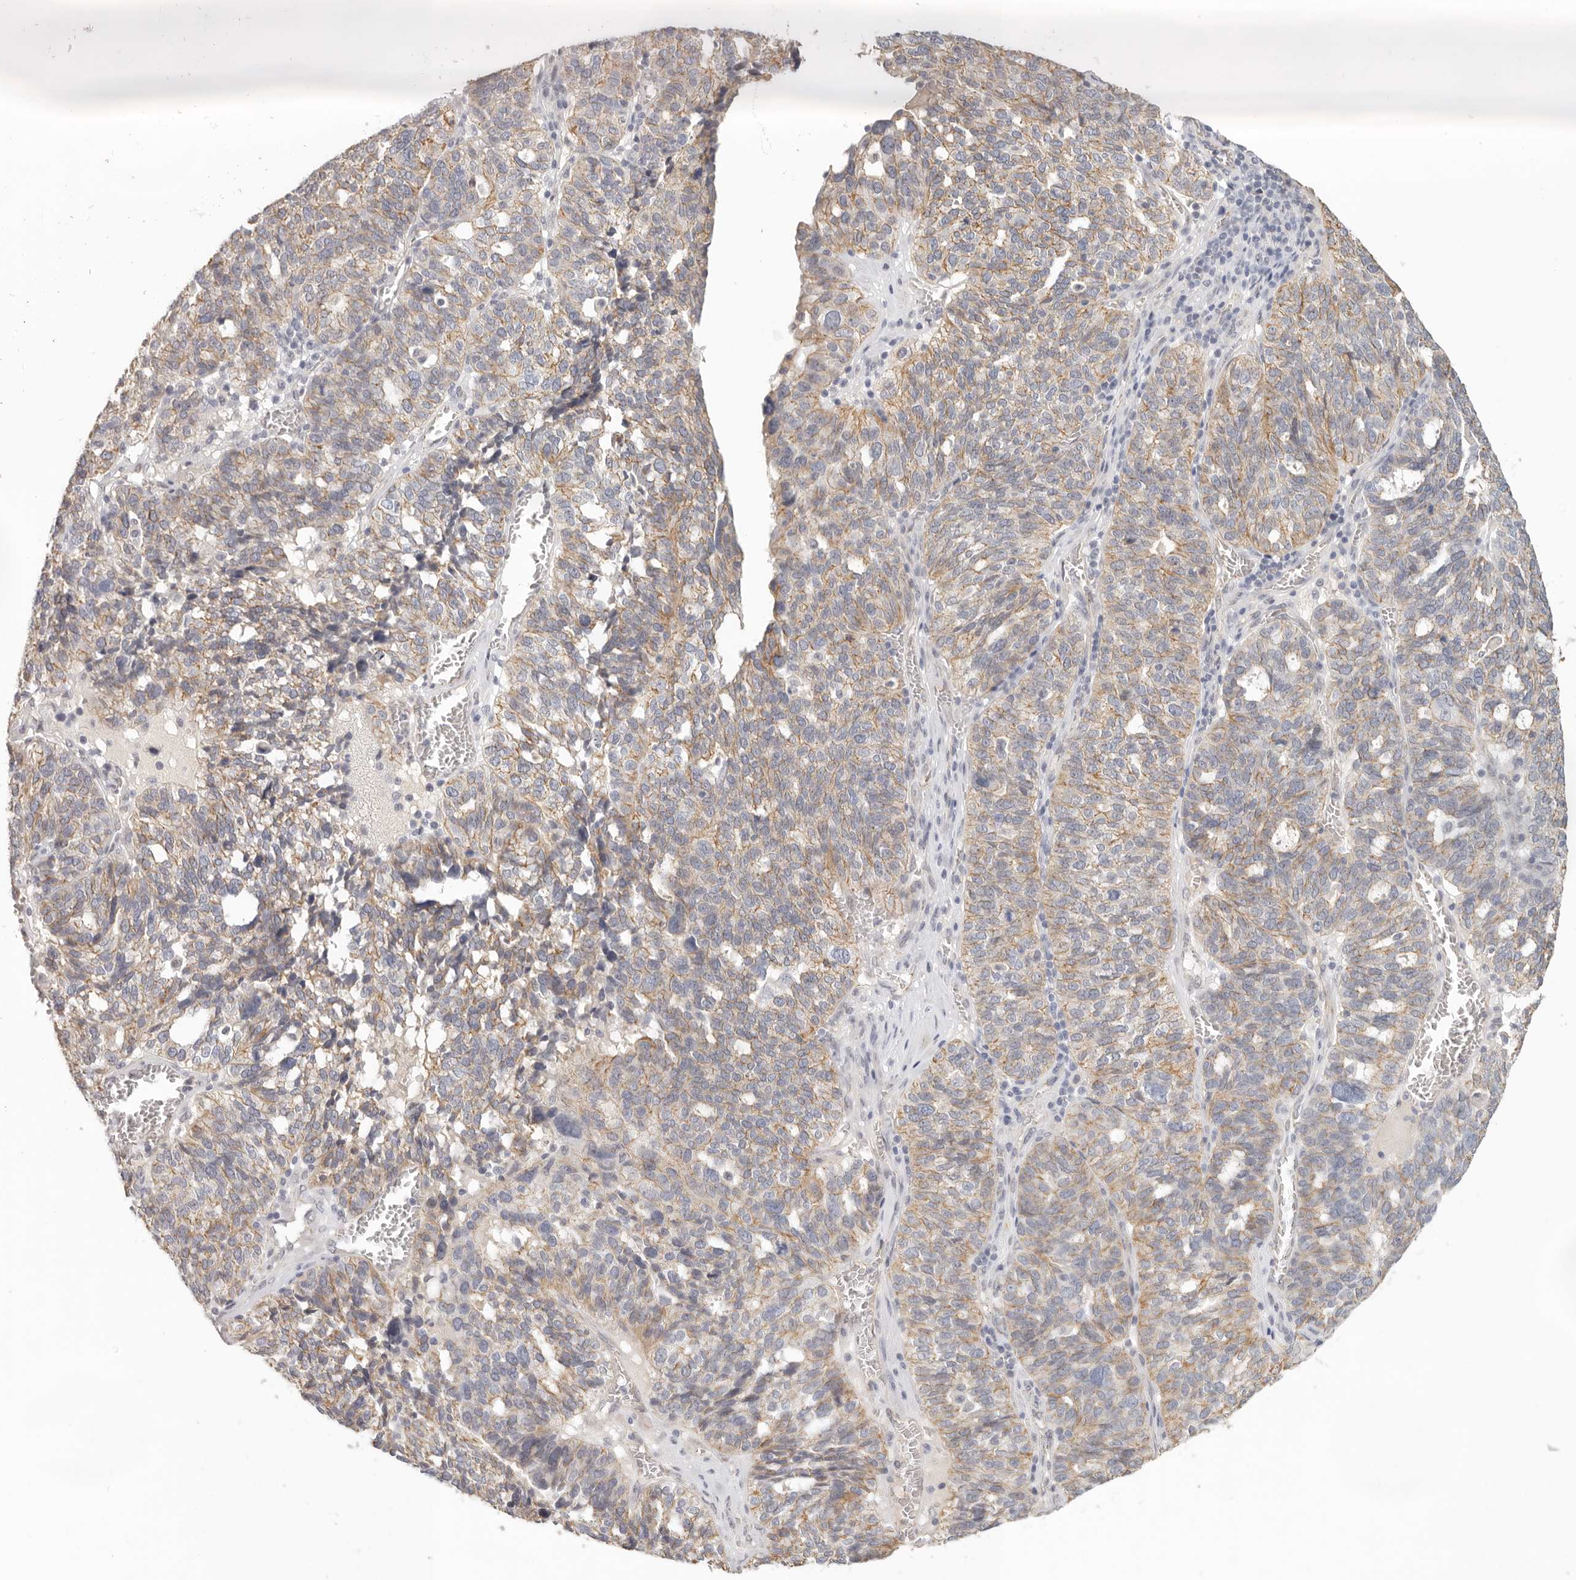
{"staining": {"intensity": "moderate", "quantity": "25%-75%", "location": "cytoplasmic/membranous"}, "tissue": "ovarian cancer", "cell_type": "Tumor cells", "image_type": "cancer", "snomed": [{"axis": "morphology", "description": "Cystadenocarcinoma, serous, NOS"}, {"axis": "topography", "description": "Ovary"}], "caption": "Serous cystadenocarcinoma (ovarian) stained with IHC exhibits moderate cytoplasmic/membranous staining in about 25%-75% of tumor cells. Ihc stains the protein in brown and the nuclei are stained blue.", "gene": "ANXA9", "patient": {"sex": "female", "age": 59}}